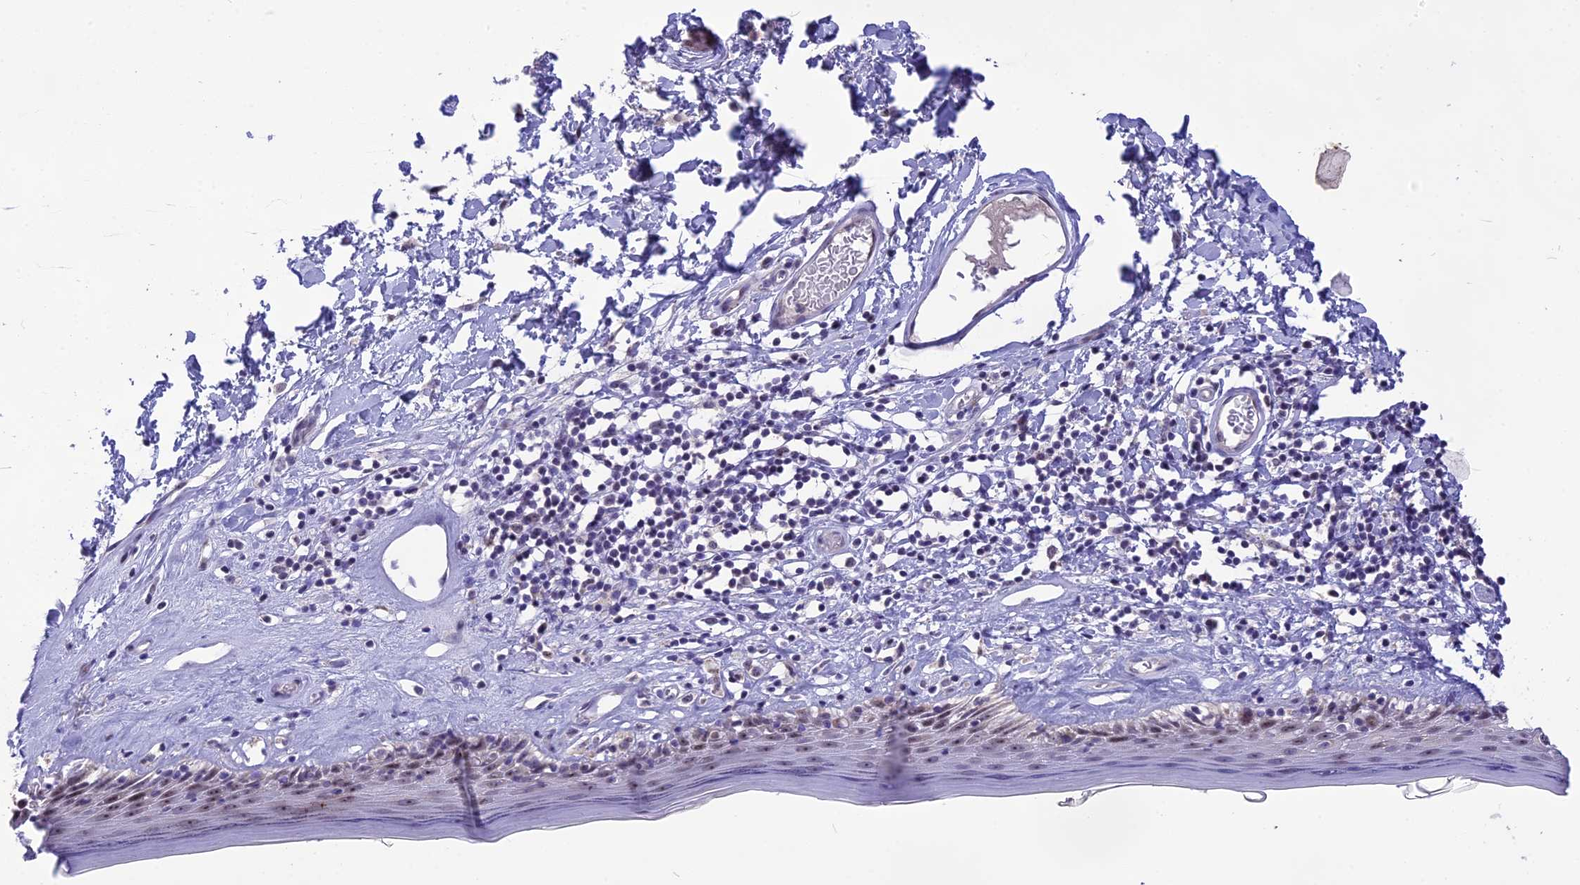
{"staining": {"intensity": "moderate", "quantity": "25%-75%", "location": "nuclear"}, "tissue": "skin", "cell_type": "Epidermal cells", "image_type": "normal", "snomed": [{"axis": "morphology", "description": "Normal tissue, NOS"}, {"axis": "topography", "description": "Adipose tissue"}, {"axis": "topography", "description": "Vascular tissue"}, {"axis": "topography", "description": "Vulva"}, {"axis": "topography", "description": "Peripheral nerve tissue"}], "caption": "About 25%-75% of epidermal cells in benign skin demonstrate moderate nuclear protein expression as visualized by brown immunohistochemical staining.", "gene": "CMSS1", "patient": {"sex": "female", "age": 86}}